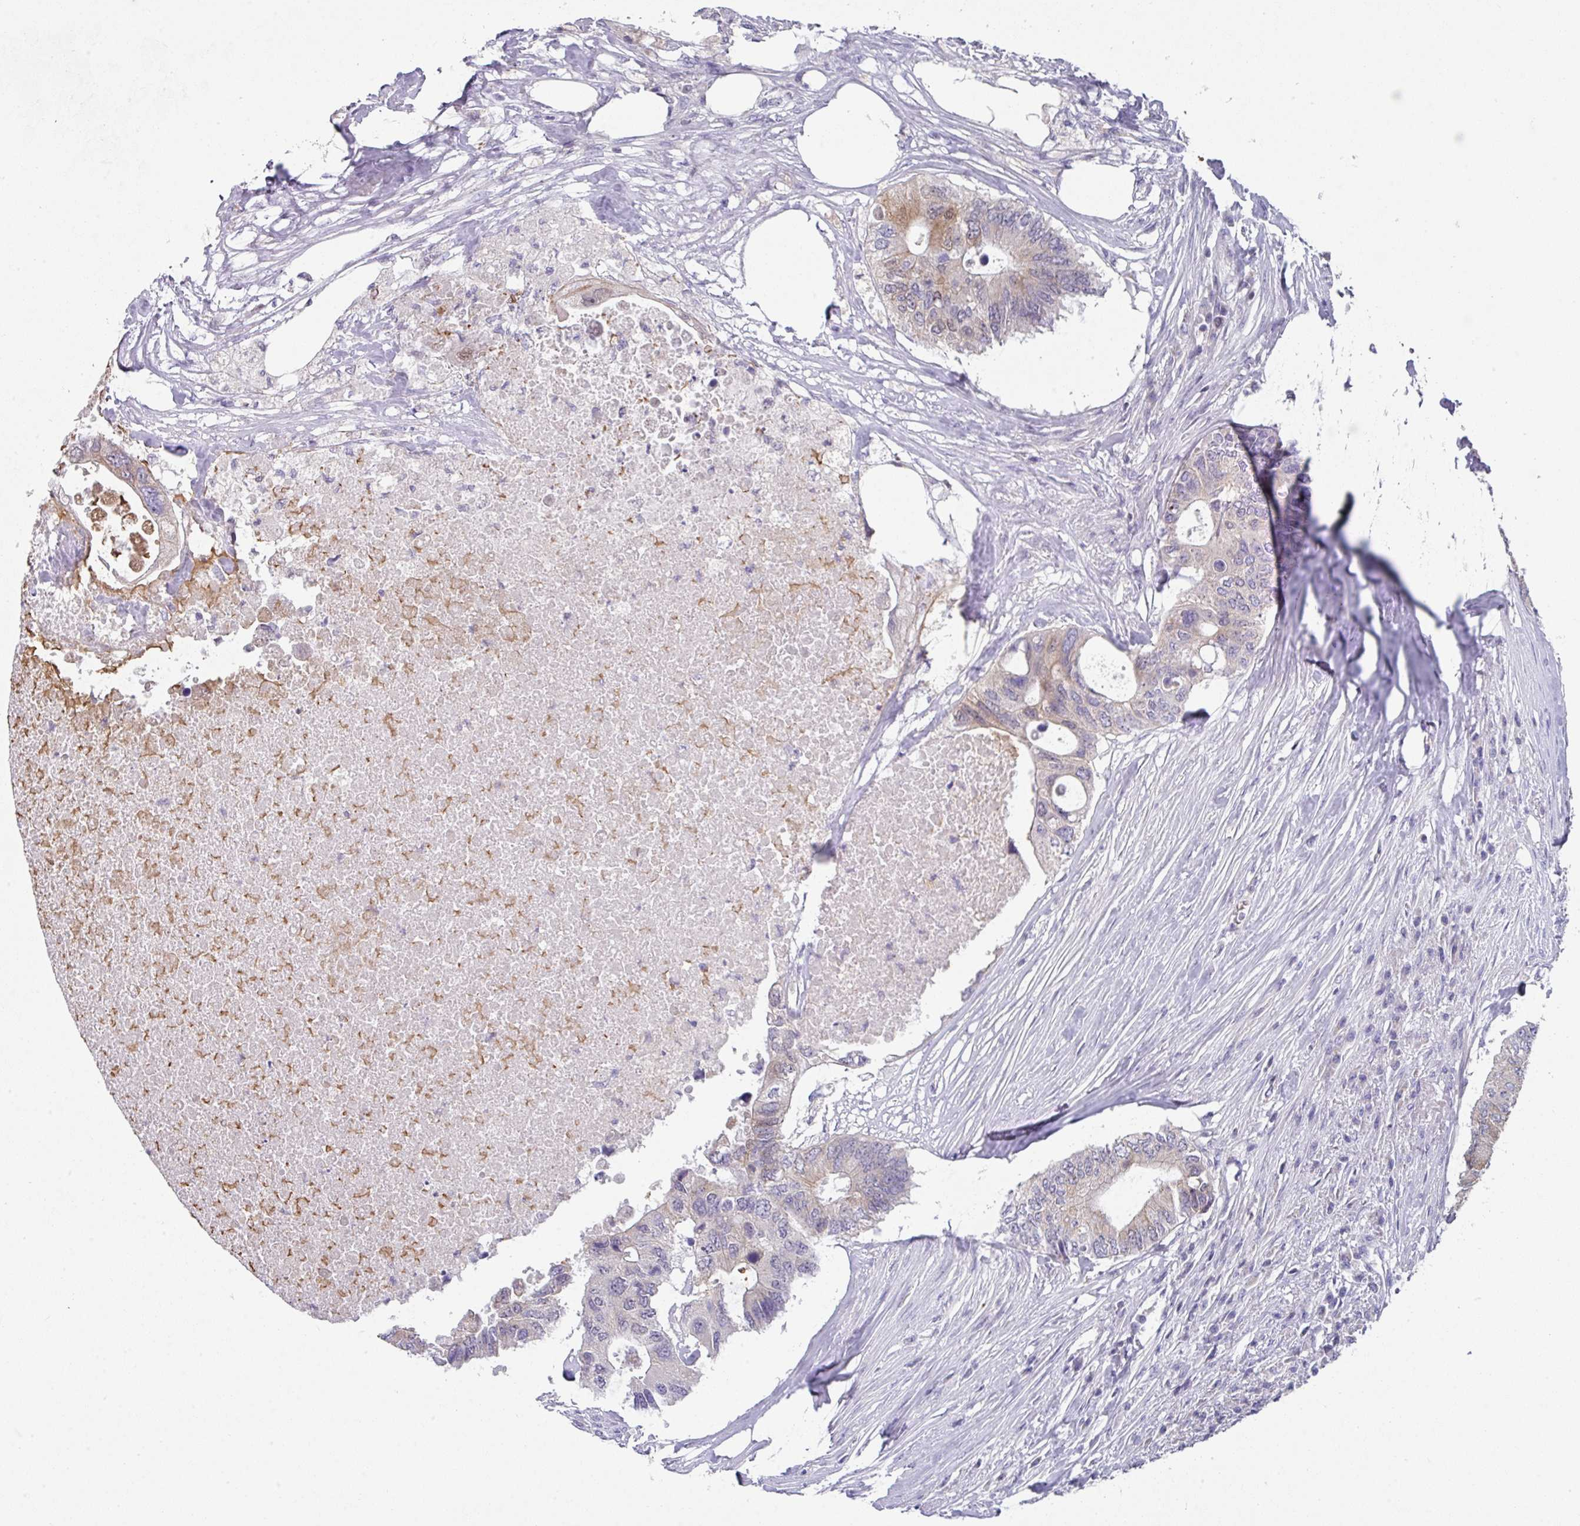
{"staining": {"intensity": "weak", "quantity": "<25%", "location": "cytoplasmic/membranous,nuclear"}, "tissue": "colorectal cancer", "cell_type": "Tumor cells", "image_type": "cancer", "snomed": [{"axis": "morphology", "description": "Adenocarcinoma, NOS"}, {"axis": "topography", "description": "Colon"}], "caption": "IHC micrograph of colorectal cancer stained for a protein (brown), which displays no staining in tumor cells.", "gene": "DCAF12L2", "patient": {"sex": "male", "age": 71}}